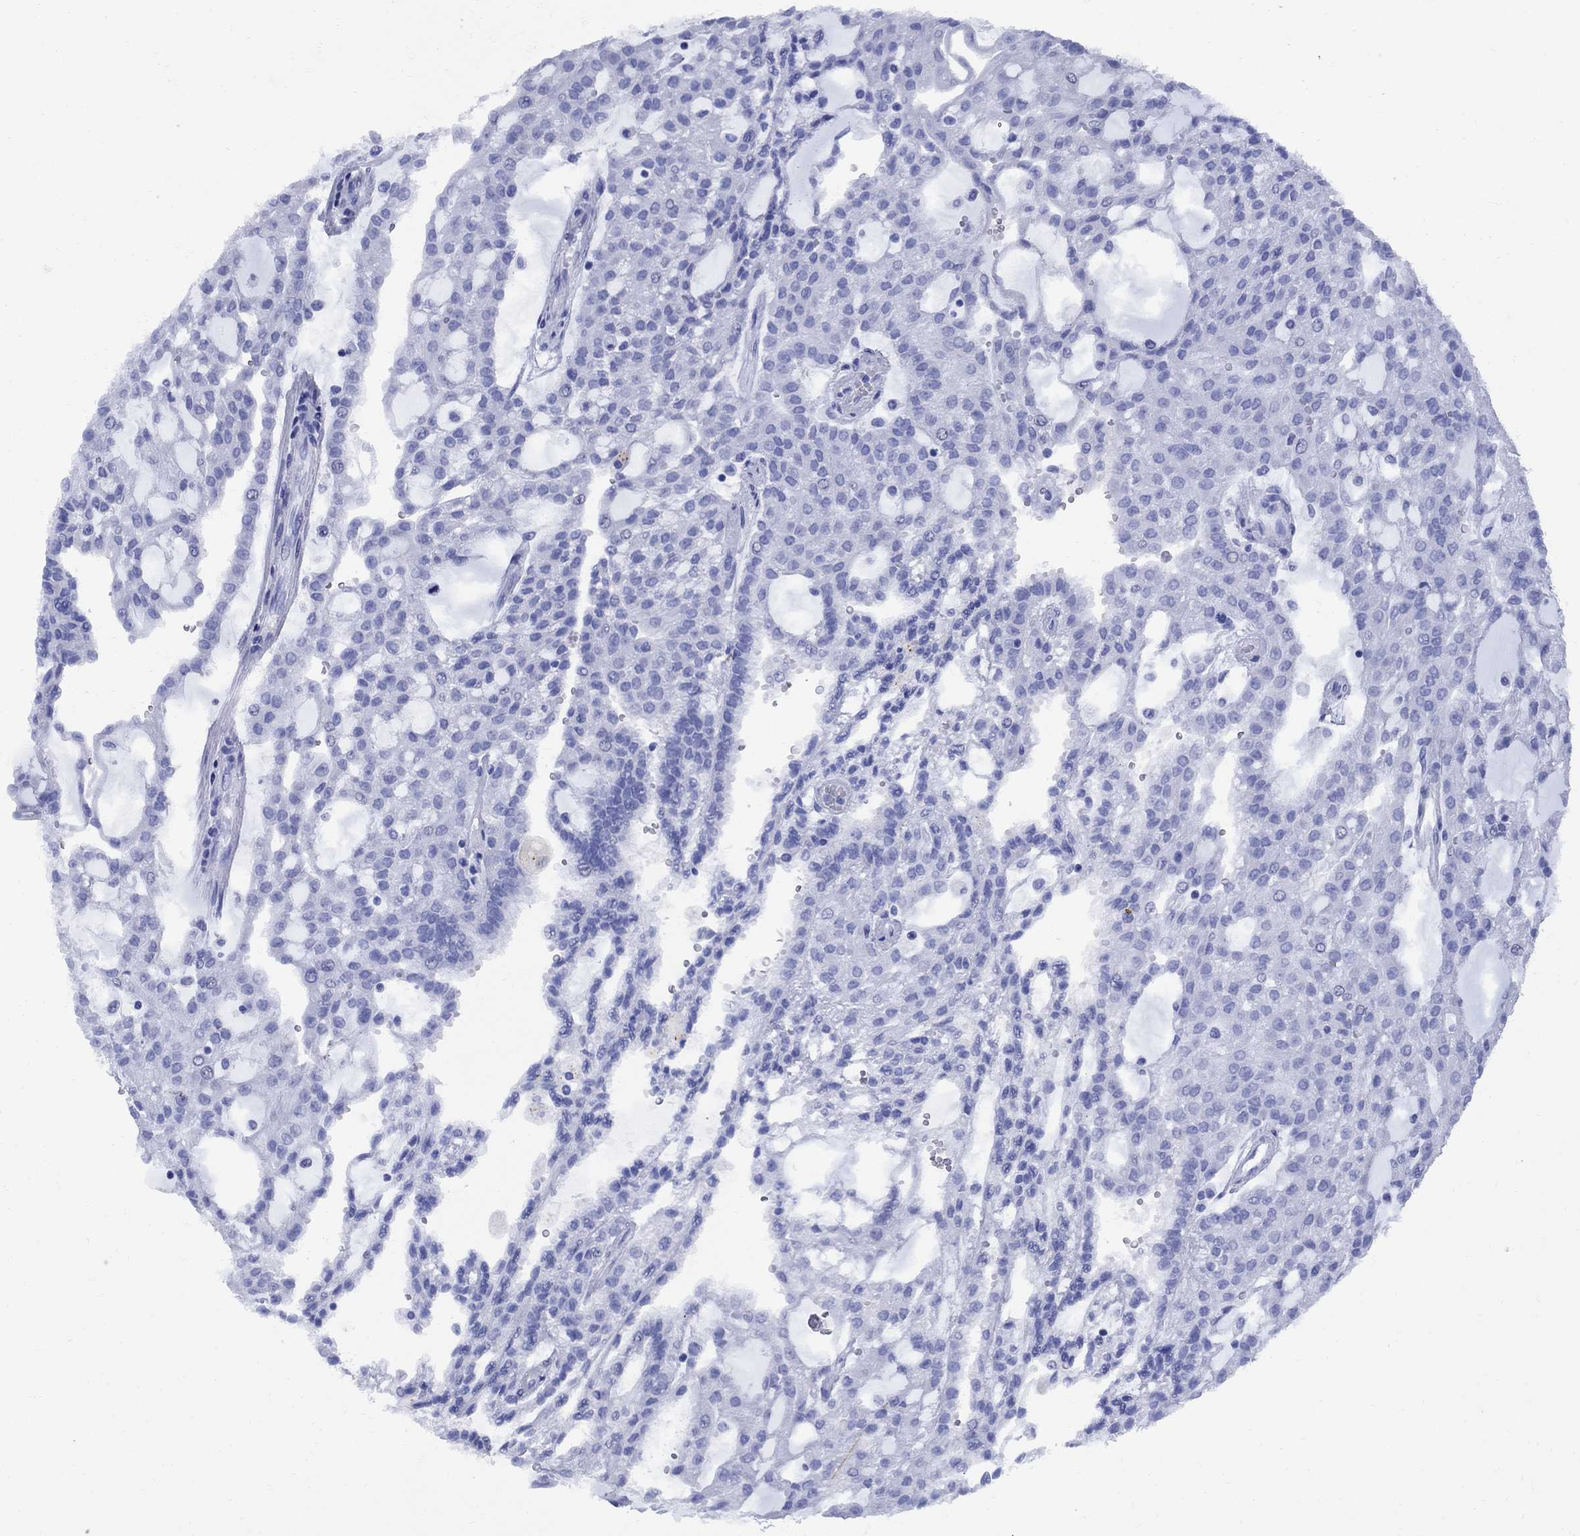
{"staining": {"intensity": "negative", "quantity": "none", "location": "none"}, "tissue": "renal cancer", "cell_type": "Tumor cells", "image_type": "cancer", "snomed": [{"axis": "morphology", "description": "Adenocarcinoma, NOS"}, {"axis": "topography", "description": "Kidney"}], "caption": "Micrograph shows no protein positivity in tumor cells of renal cancer tissue. (Stains: DAB (3,3'-diaminobenzidine) IHC with hematoxylin counter stain, Microscopy: brightfield microscopy at high magnification).", "gene": "SMCP", "patient": {"sex": "male", "age": 63}}